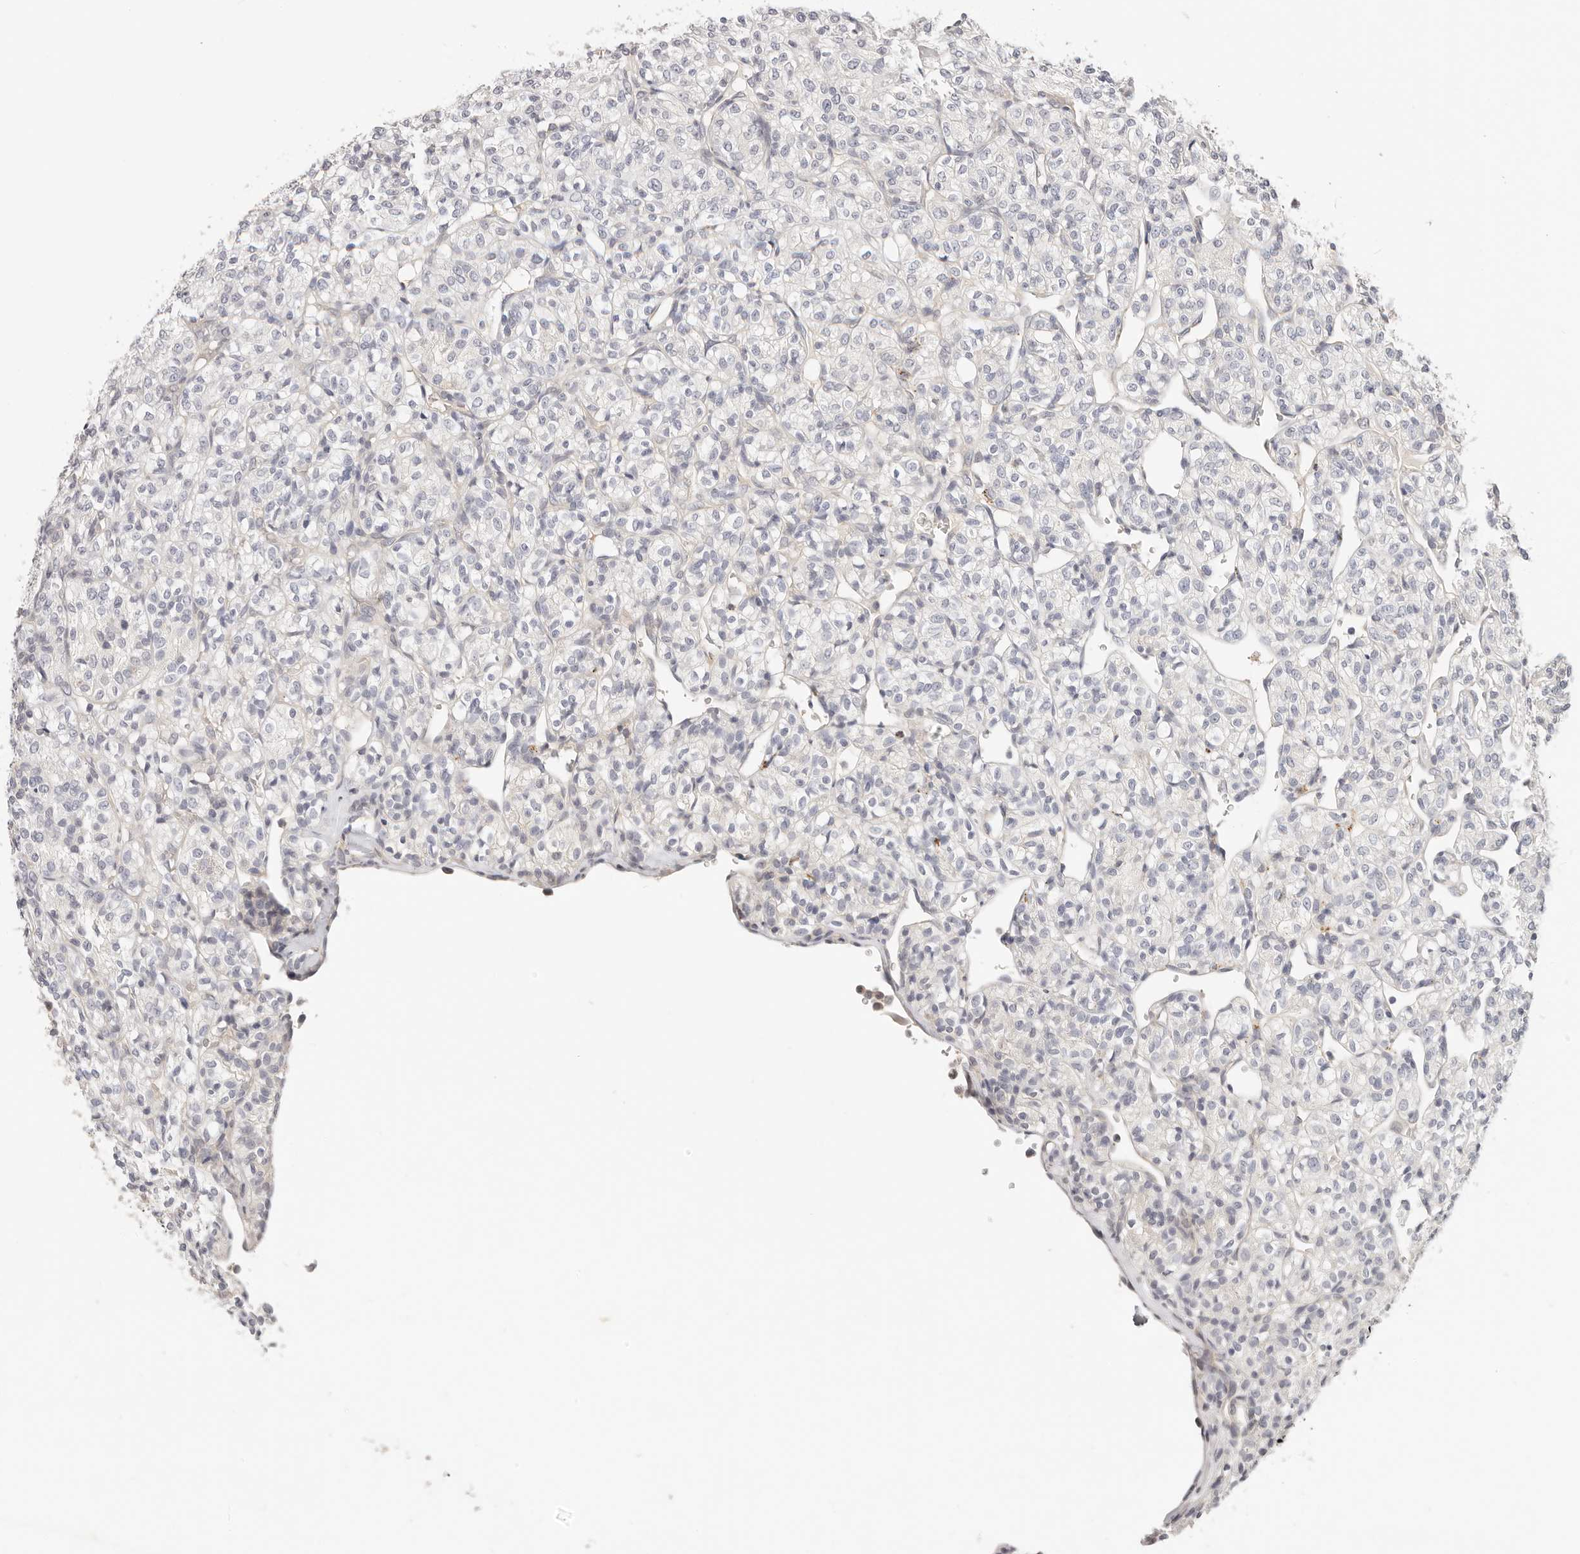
{"staining": {"intensity": "negative", "quantity": "none", "location": "none"}, "tissue": "renal cancer", "cell_type": "Tumor cells", "image_type": "cancer", "snomed": [{"axis": "morphology", "description": "Adenocarcinoma, NOS"}, {"axis": "topography", "description": "Kidney"}], "caption": "Tumor cells show no significant positivity in renal cancer.", "gene": "GGPS1", "patient": {"sex": "male", "age": 77}}